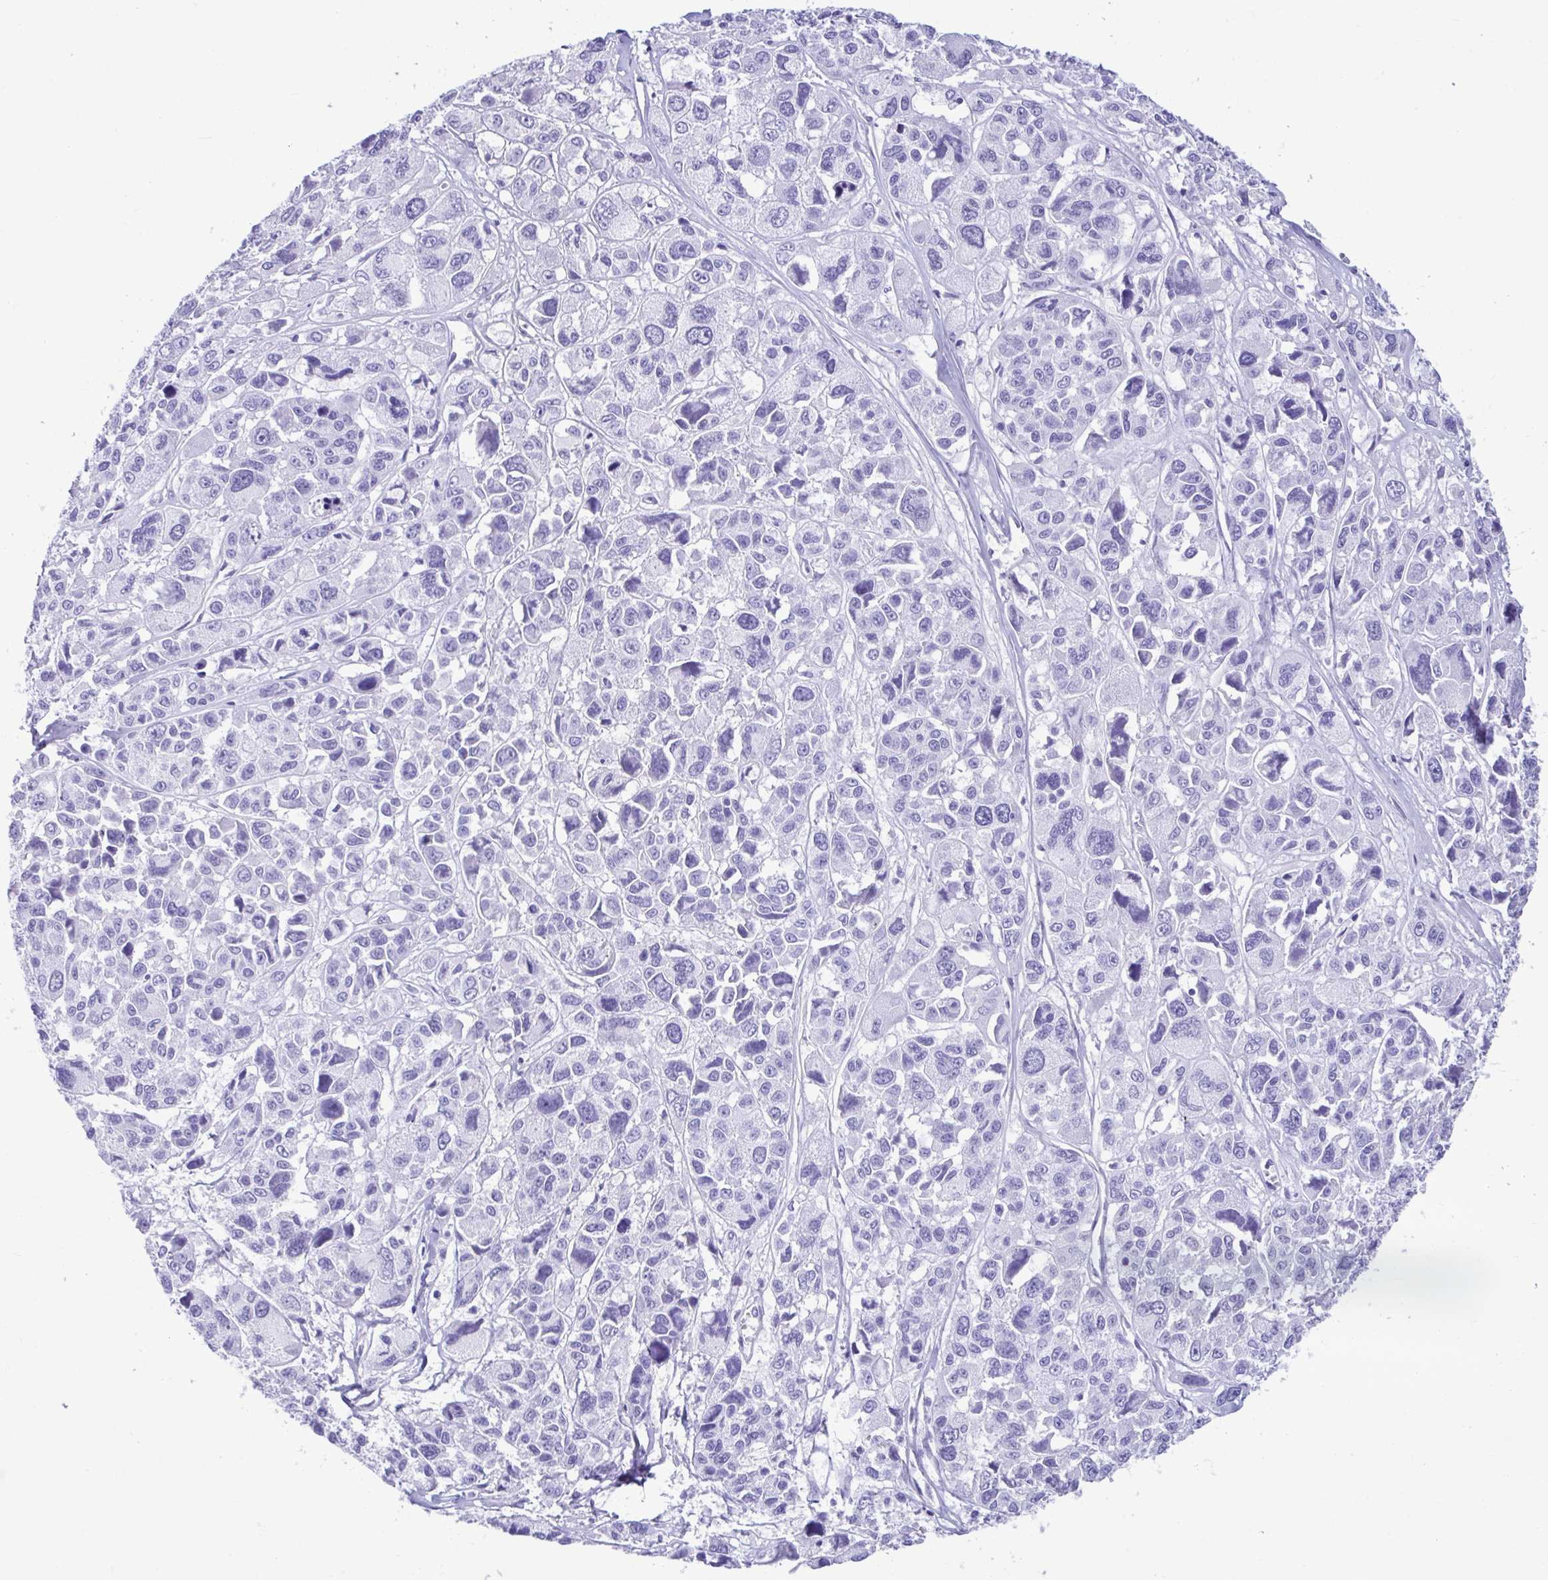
{"staining": {"intensity": "negative", "quantity": "none", "location": "none"}, "tissue": "melanoma", "cell_type": "Tumor cells", "image_type": "cancer", "snomed": [{"axis": "morphology", "description": "Malignant melanoma, NOS"}, {"axis": "topography", "description": "Skin"}], "caption": "Immunohistochemical staining of human melanoma demonstrates no significant positivity in tumor cells.", "gene": "SMIM9", "patient": {"sex": "female", "age": 66}}